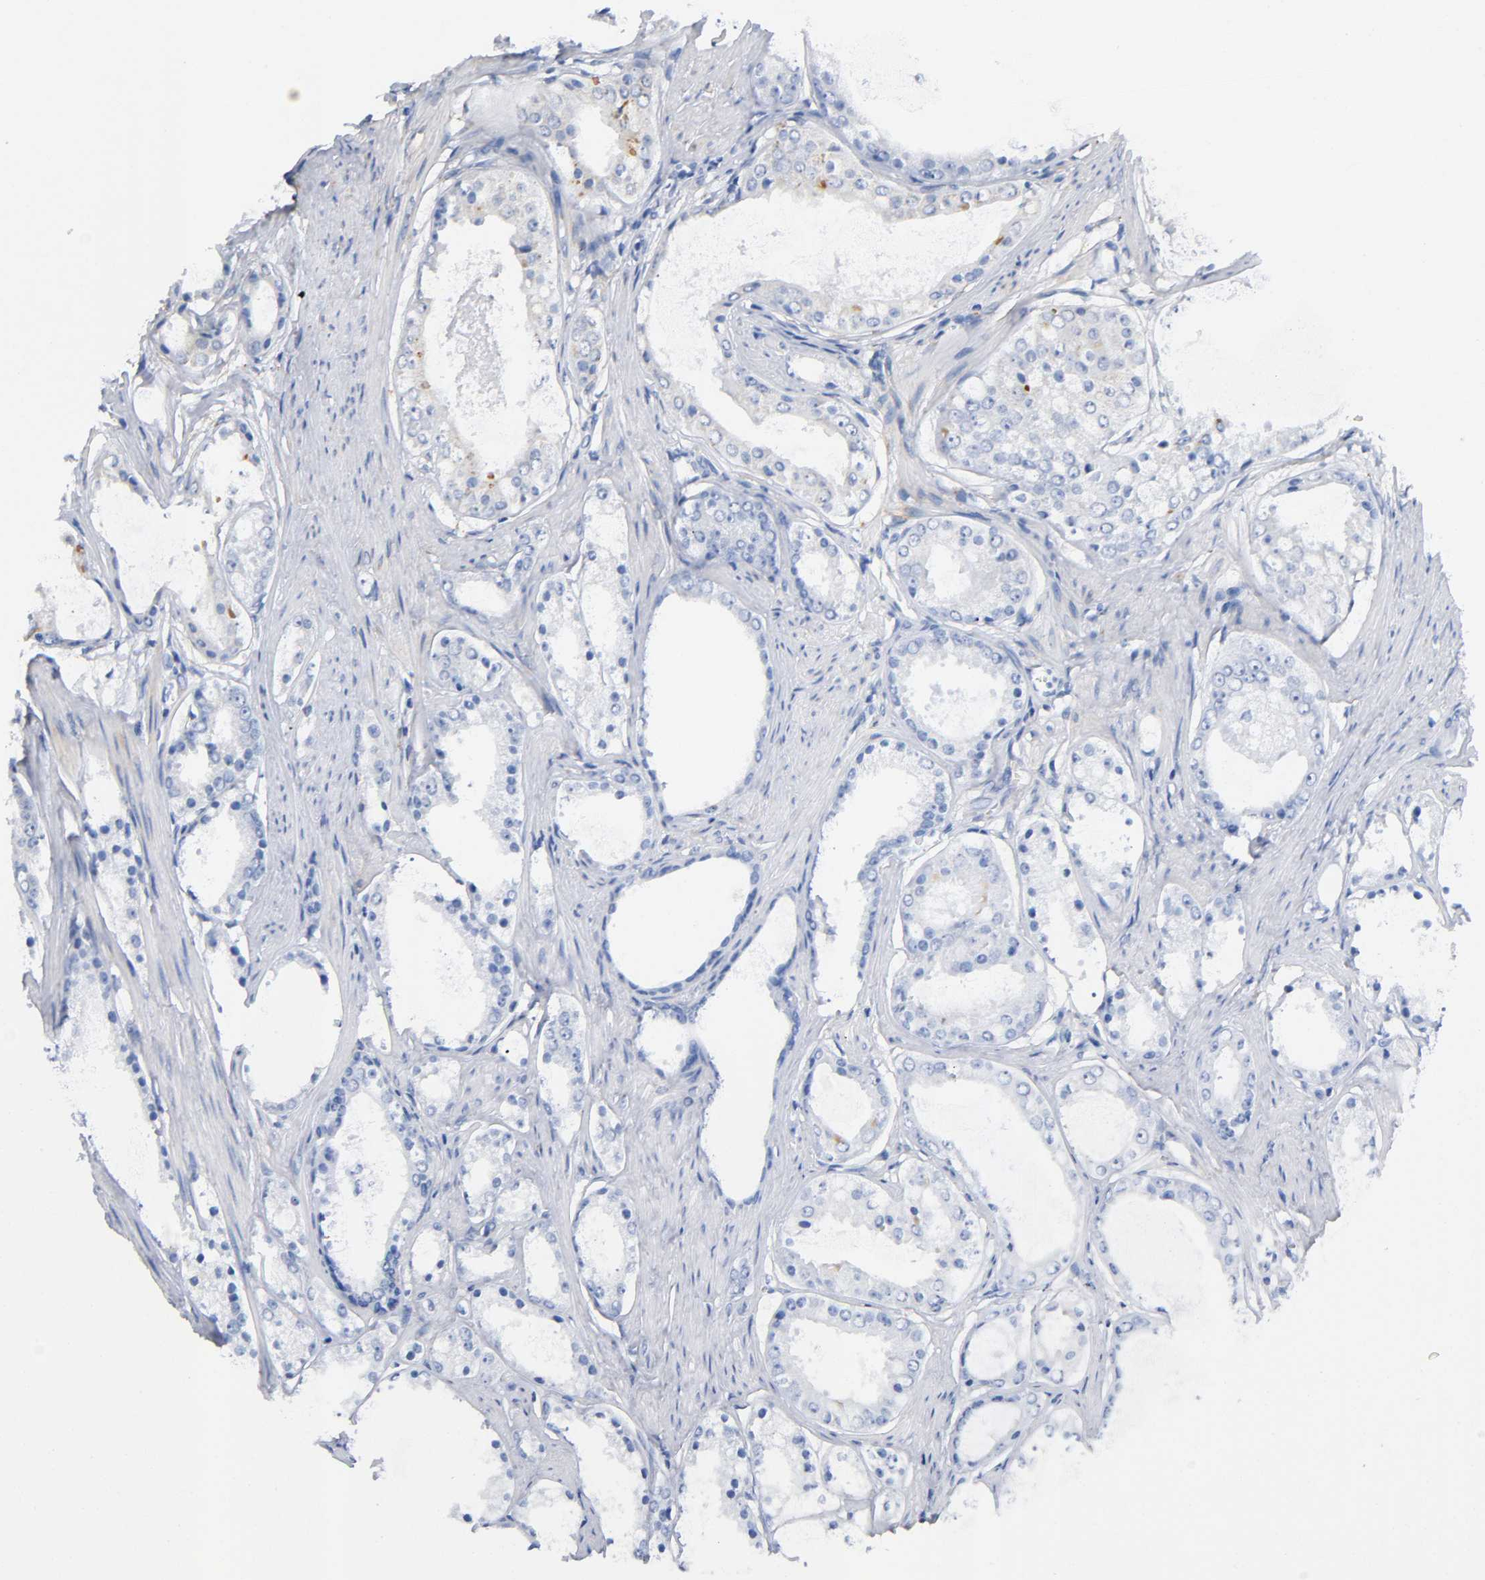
{"staining": {"intensity": "negative", "quantity": "none", "location": "none"}, "tissue": "prostate cancer", "cell_type": "Tumor cells", "image_type": "cancer", "snomed": [{"axis": "morphology", "description": "Adenocarcinoma, Low grade"}, {"axis": "topography", "description": "Prostate"}], "caption": "Tumor cells are negative for protein expression in human low-grade adenocarcinoma (prostate).", "gene": "SOS2", "patient": {"sex": "male", "age": 57}}